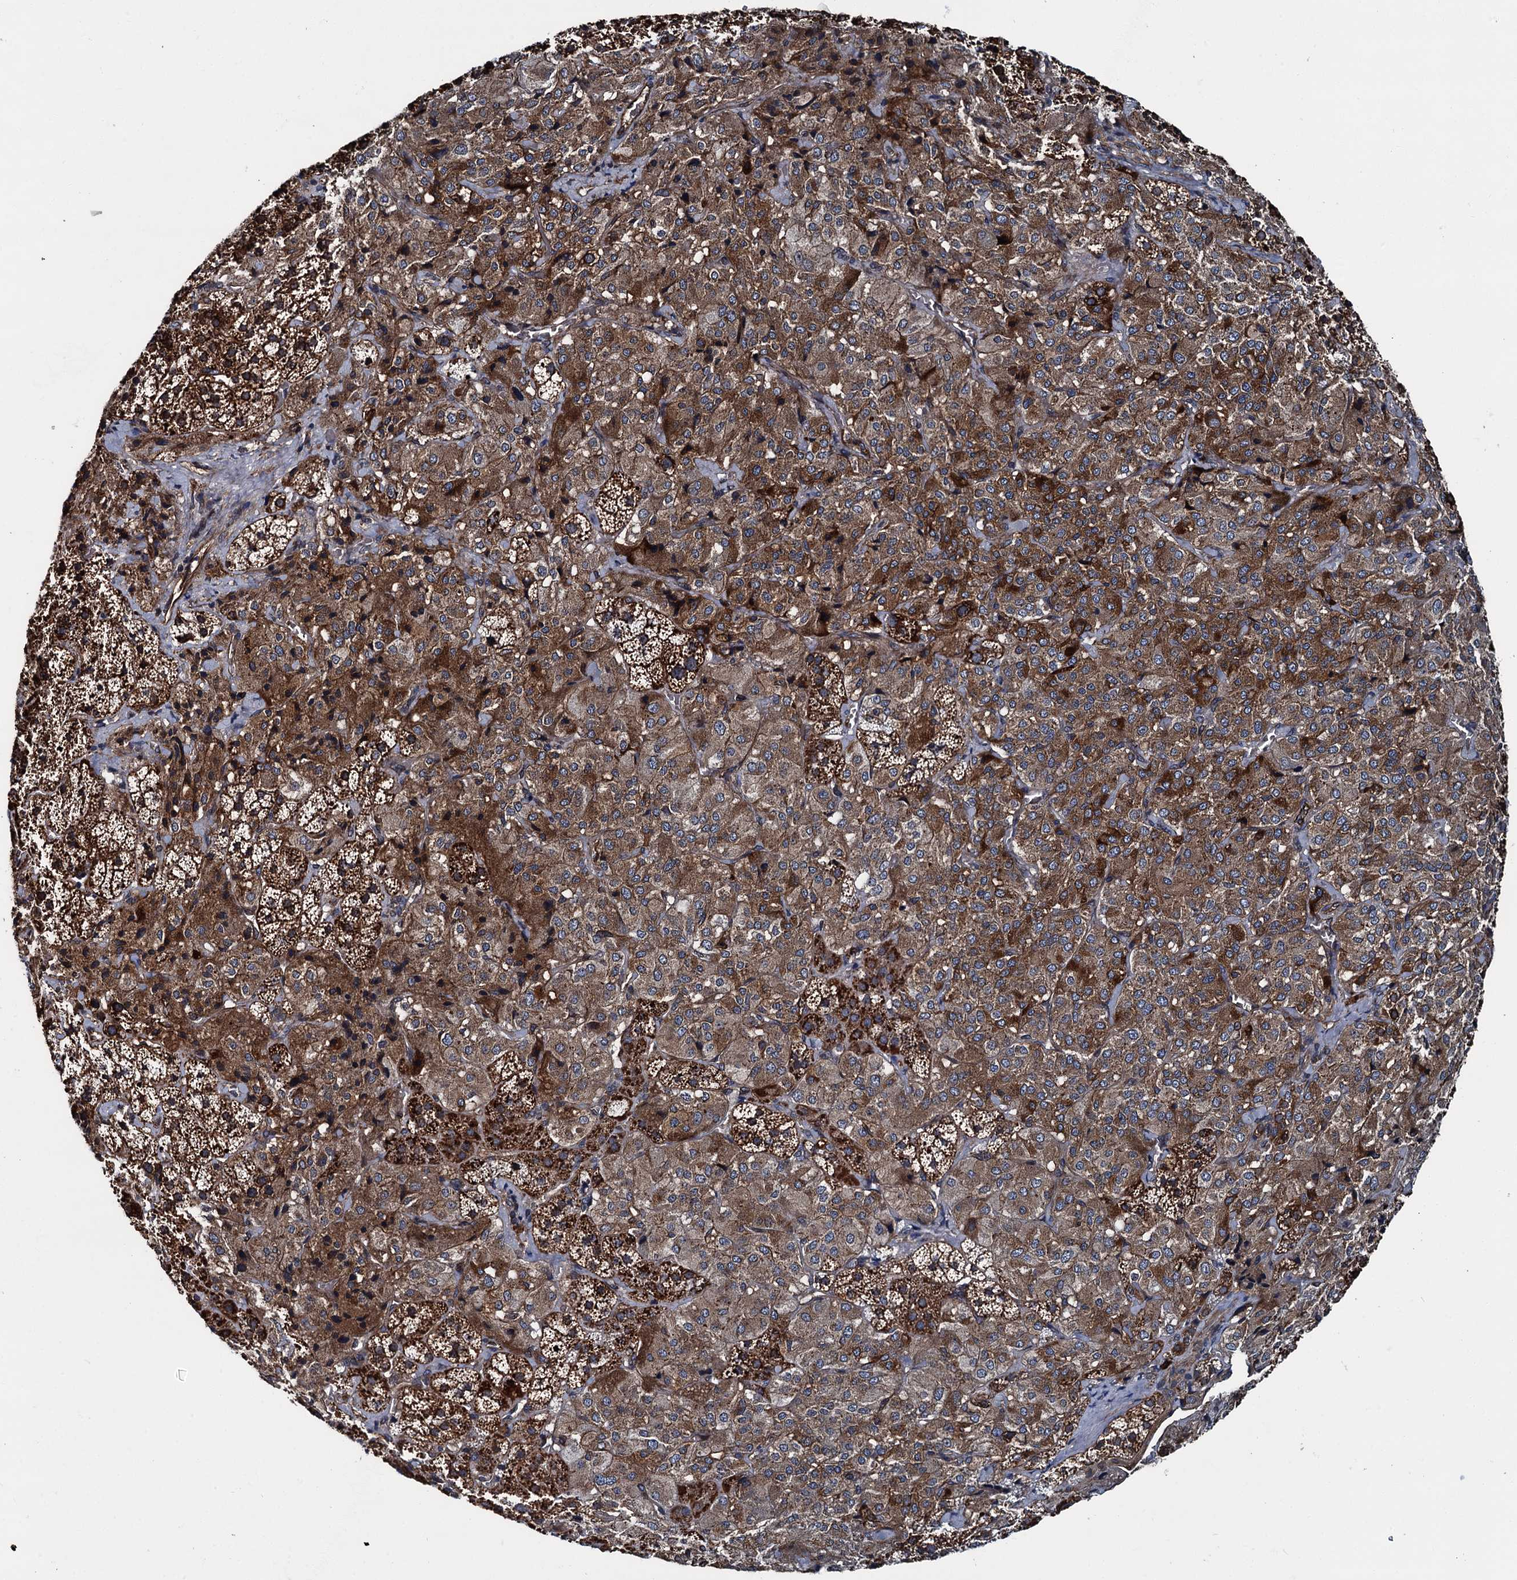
{"staining": {"intensity": "moderate", "quantity": ">75%", "location": "cytoplasmic/membranous"}, "tissue": "adrenal gland", "cell_type": "Glandular cells", "image_type": "normal", "snomed": [{"axis": "morphology", "description": "Normal tissue, NOS"}, {"axis": "topography", "description": "Adrenal gland"}], "caption": "Immunohistochemistry histopathology image of benign adrenal gland: human adrenal gland stained using immunohistochemistry (IHC) exhibits medium levels of moderate protein expression localized specifically in the cytoplasmic/membranous of glandular cells, appearing as a cytoplasmic/membranous brown color.", "gene": "ZFYVE19", "patient": {"sex": "female", "age": 44}}